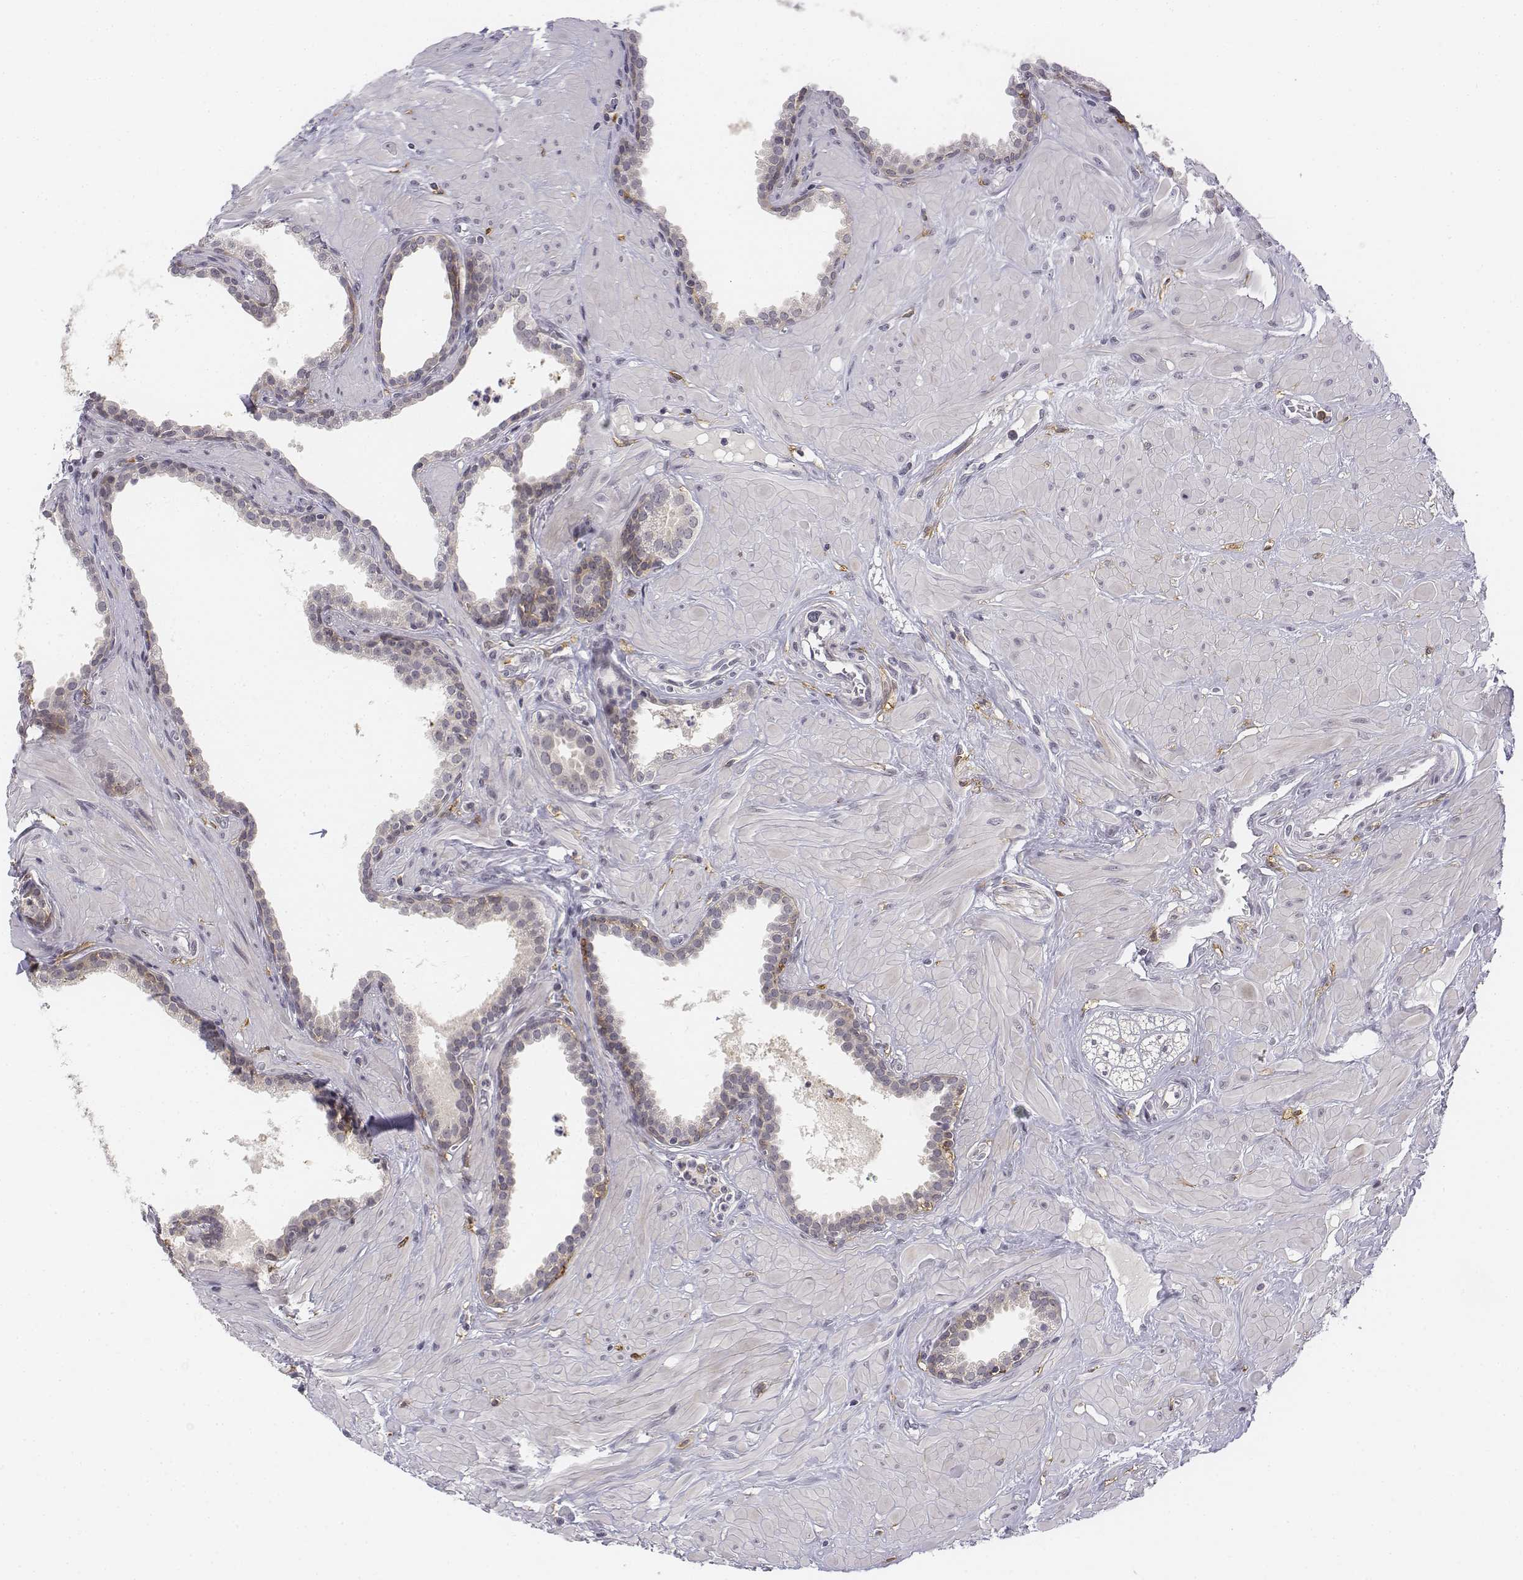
{"staining": {"intensity": "negative", "quantity": "none", "location": "none"}, "tissue": "prostate", "cell_type": "Glandular cells", "image_type": "normal", "snomed": [{"axis": "morphology", "description": "Normal tissue, NOS"}, {"axis": "topography", "description": "Prostate"}], "caption": "DAB (3,3'-diaminobenzidine) immunohistochemical staining of benign prostate exhibits no significant staining in glandular cells.", "gene": "CD14", "patient": {"sex": "male", "age": 48}}